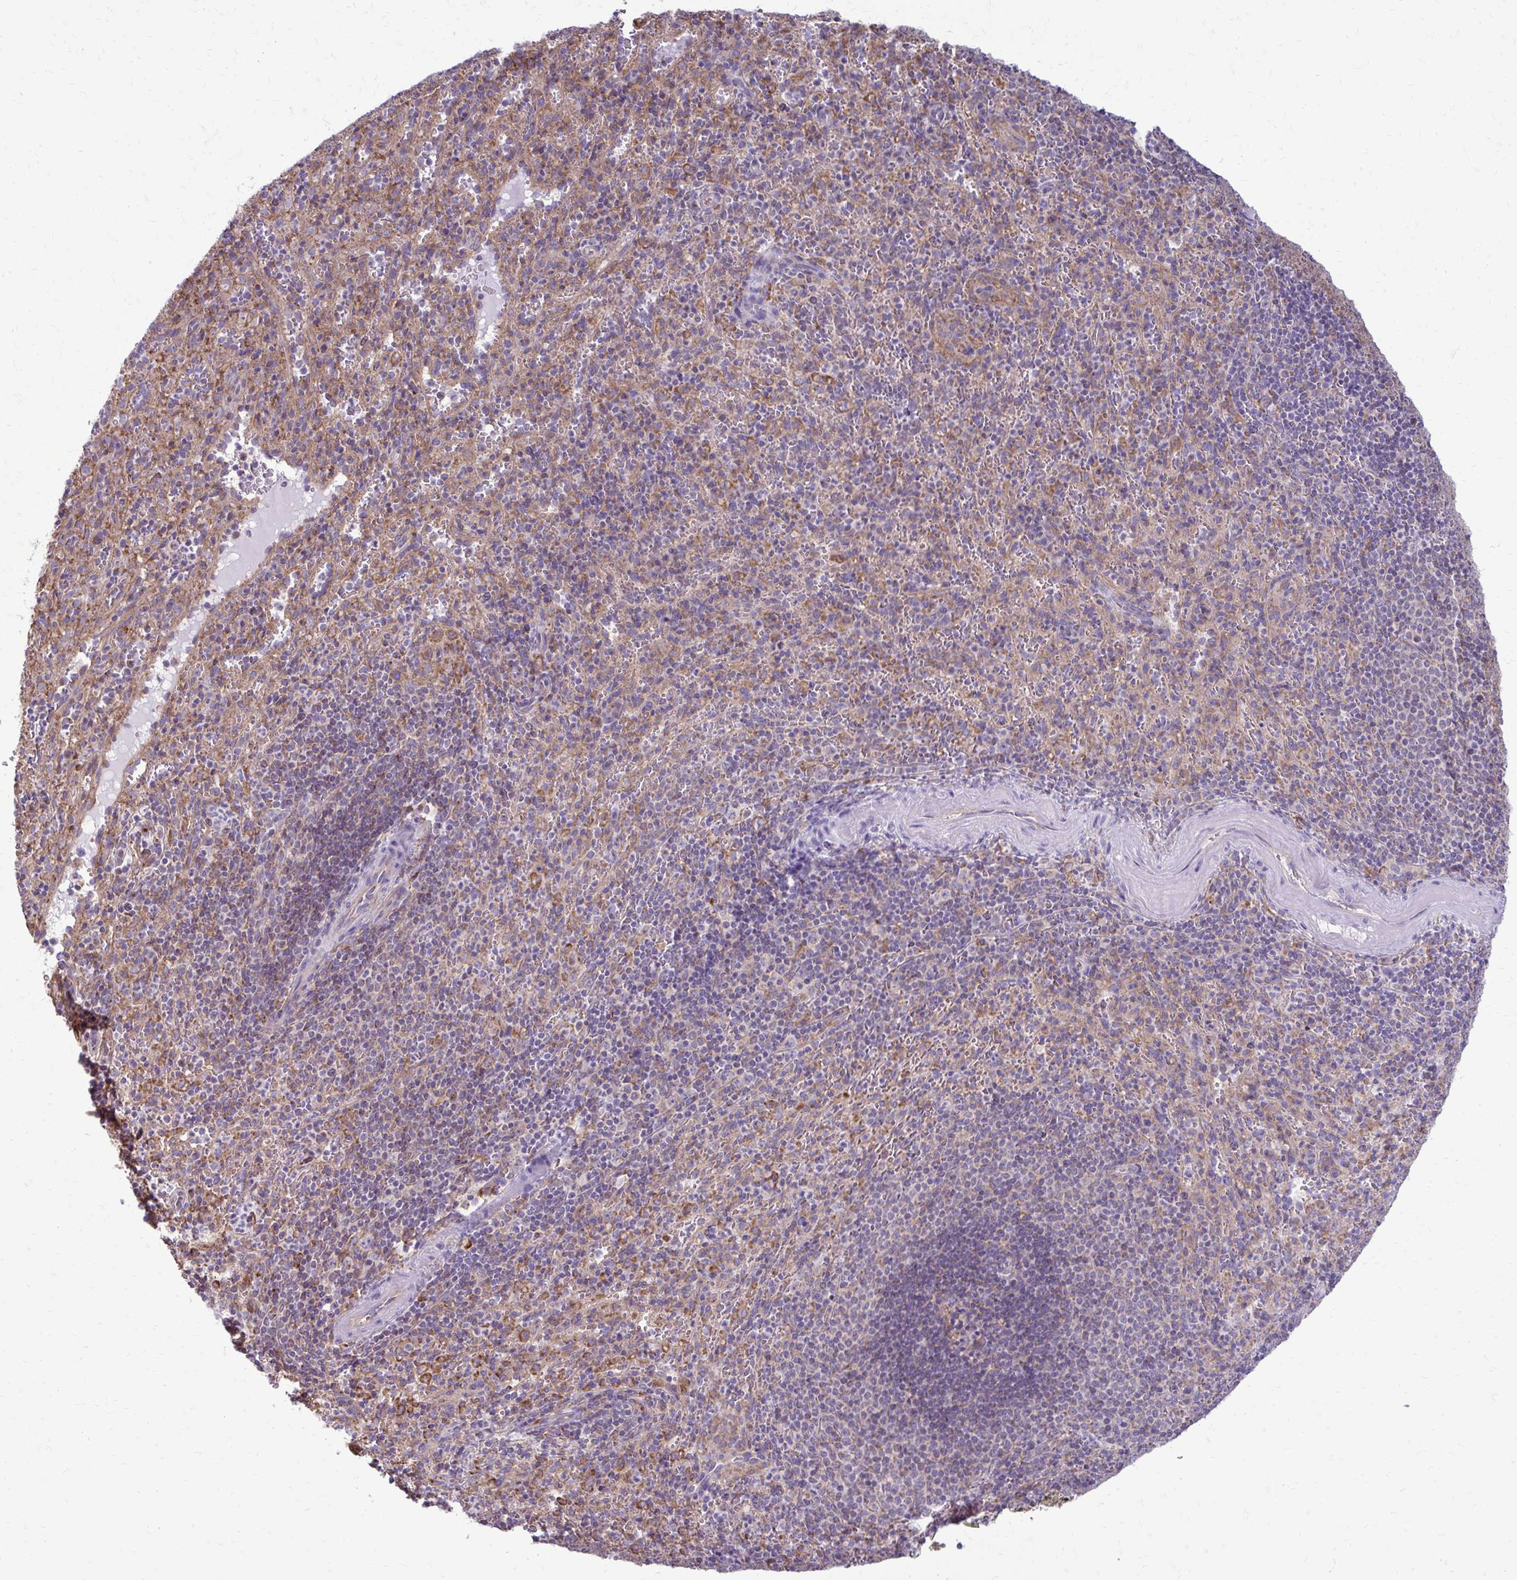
{"staining": {"intensity": "negative", "quantity": "none", "location": "none"}, "tissue": "spleen", "cell_type": "Cells in red pulp", "image_type": "normal", "snomed": [{"axis": "morphology", "description": "Normal tissue, NOS"}, {"axis": "topography", "description": "Spleen"}], "caption": "The photomicrograph shows no significant positivity in cells in red pulp of spleen. (Stains: DAB (3,3'-diaminobenzidine) IHC with hematoxylin counter stain, Microscopy: brightfield microscopy at high magnification).", "gene": "CLTA", "patient": {"sex": "male", "age": 57}}